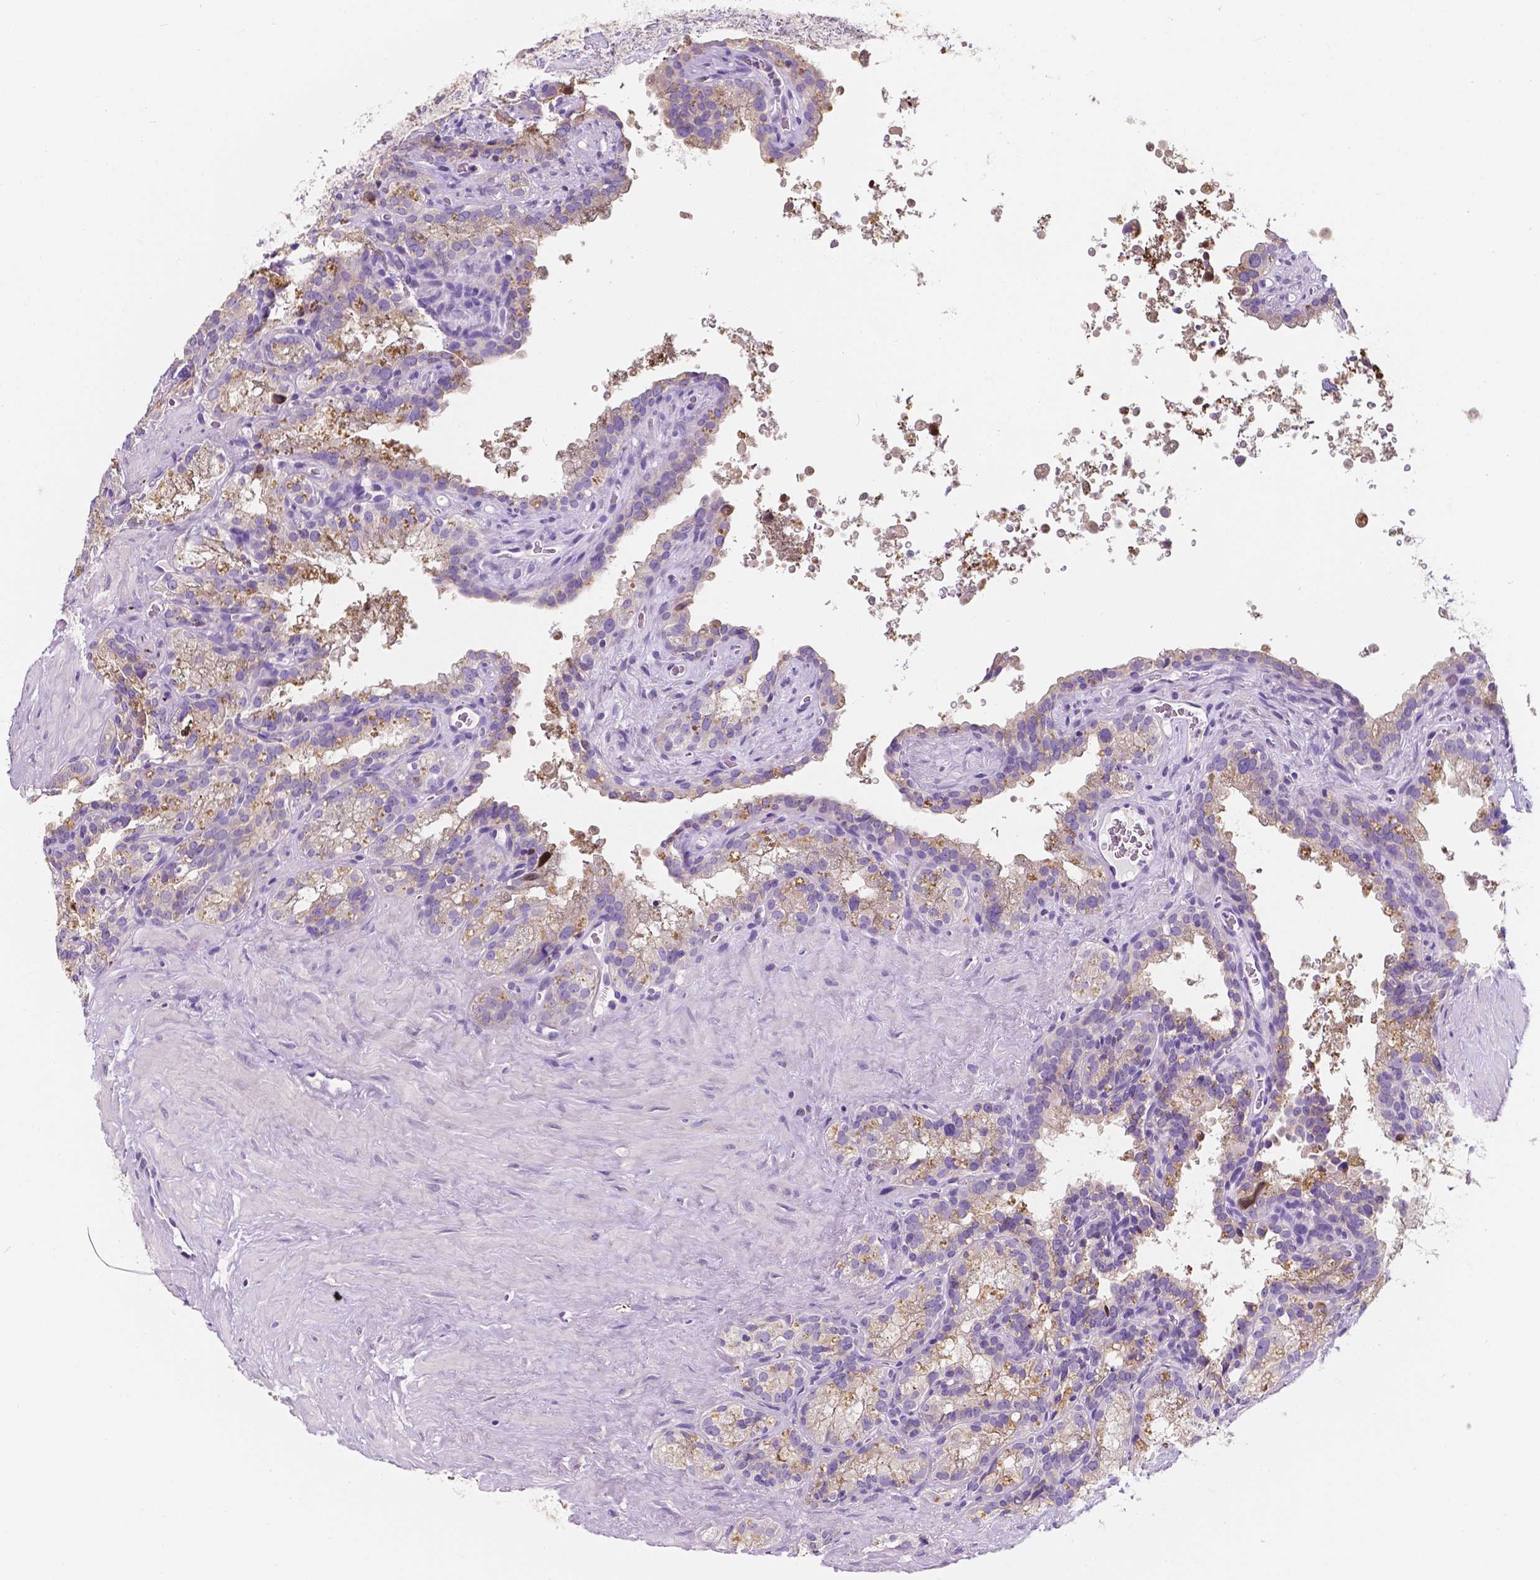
{"staining": {"intensity": "negative", "quantity": "none", "location": "none"}, "tissue": "seminal vesicle", "cell_type": "Glandular cells", "image_type": "normal", "snomed": [{"axis": "morphology", "description": "Normal tissue, NOS"}, {"axis": "topography", "description": "Prostate"}, {"axis": "topography", "description": "Seminal veicle"}], "caption": "DAB immunohistochemical staining of normal human seminal vesicle demonstrates no significant staining in glandular cells.", "gene": "SIRT2", "patient": {"sex": "male", "age": 71}}